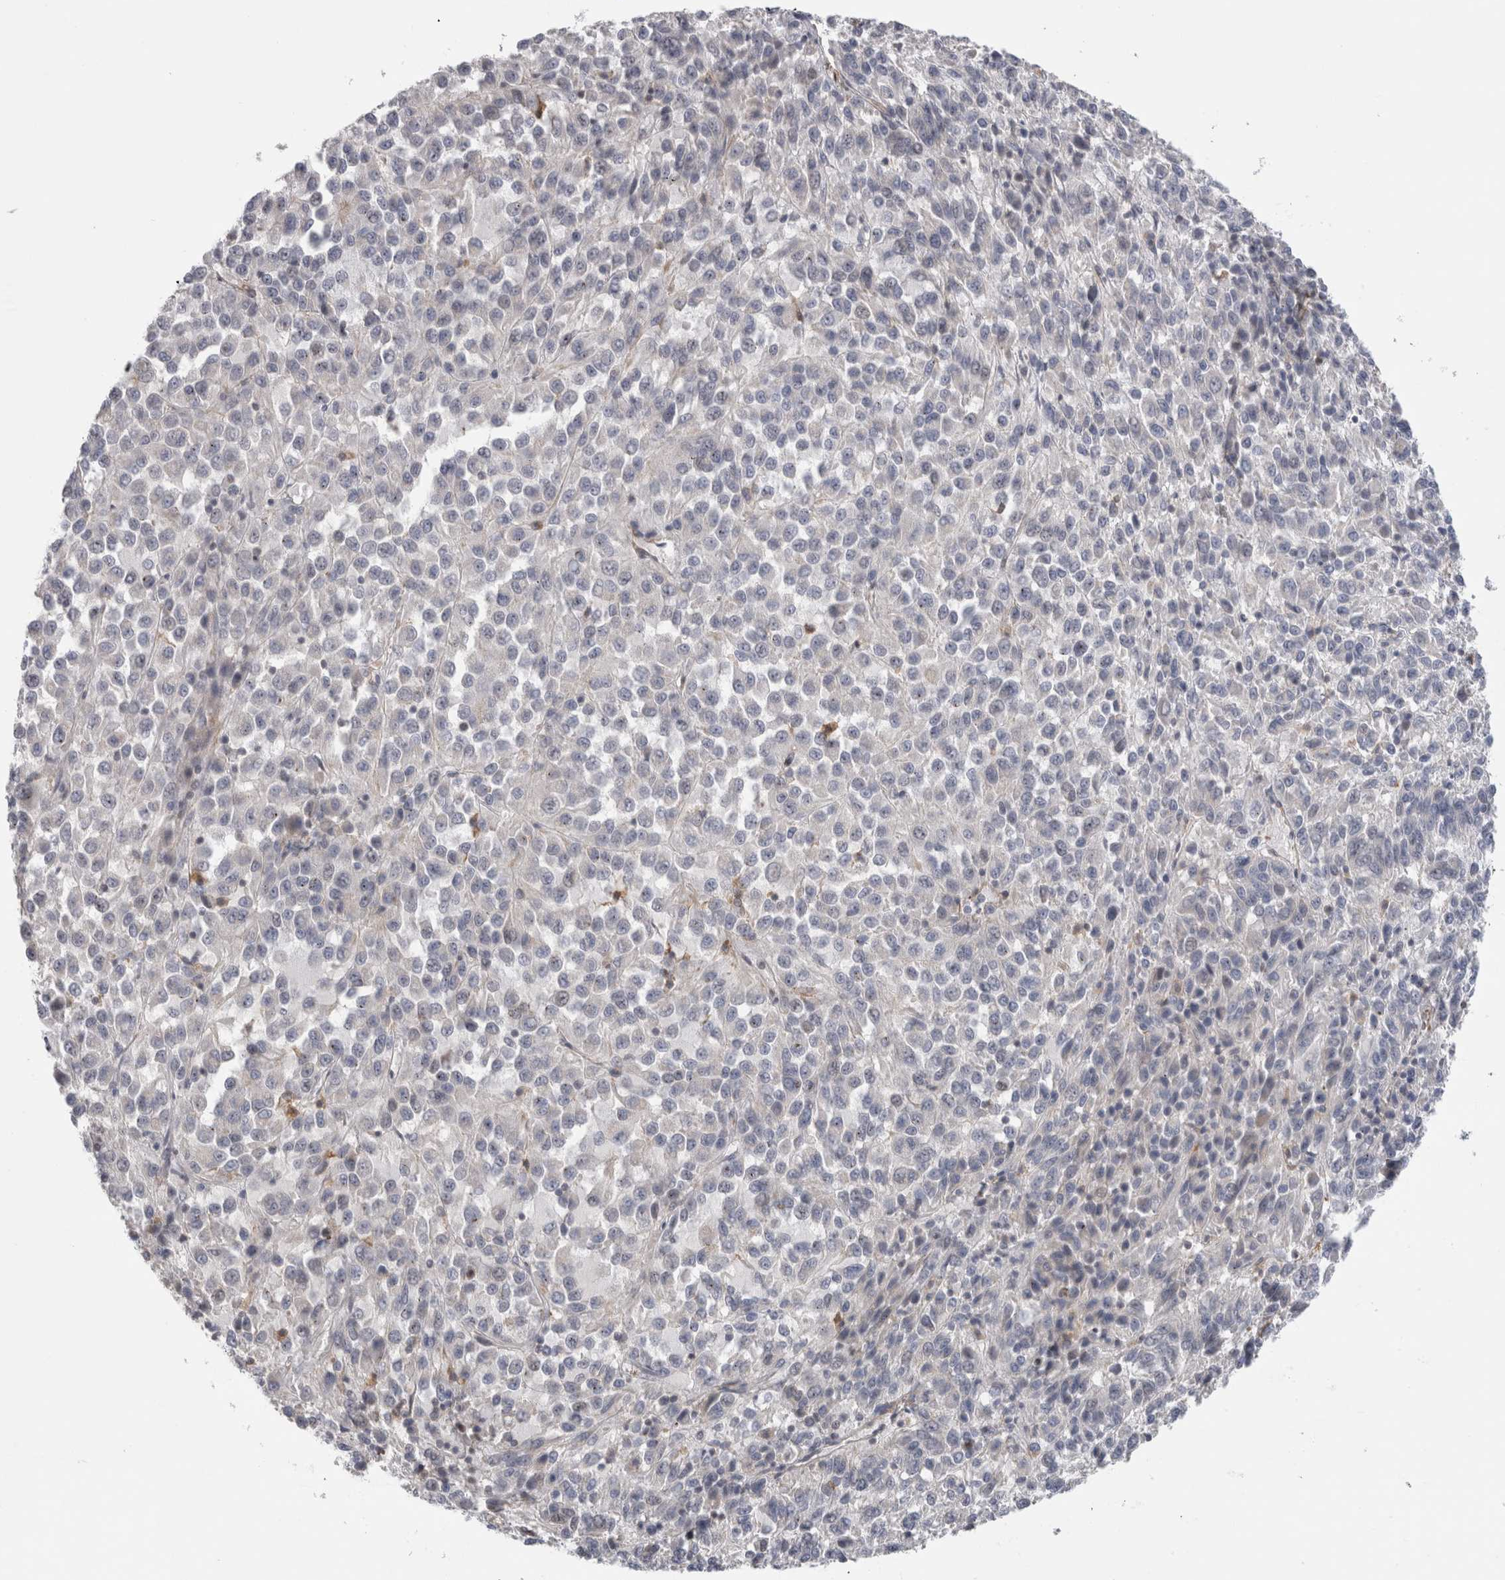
{"staining": {"intensity": "negative", "quantity": "none", "location": "none"}, "tissue": "melanoma", "cell_type": "Tumor cells", "image_type": "cancer", "snomed": [{"axis": "morphology", "description": "Malignant melanoma, Metastatic site"}, {"axis": "topography", "description": "Lung"}], "caption": "Malignant melanoma (metastatic site) stained for a protein using IHC demonstrates no expression tumor cells.", "gene": "SYTL5", "patient": {"sex": "male", "age": 64}}